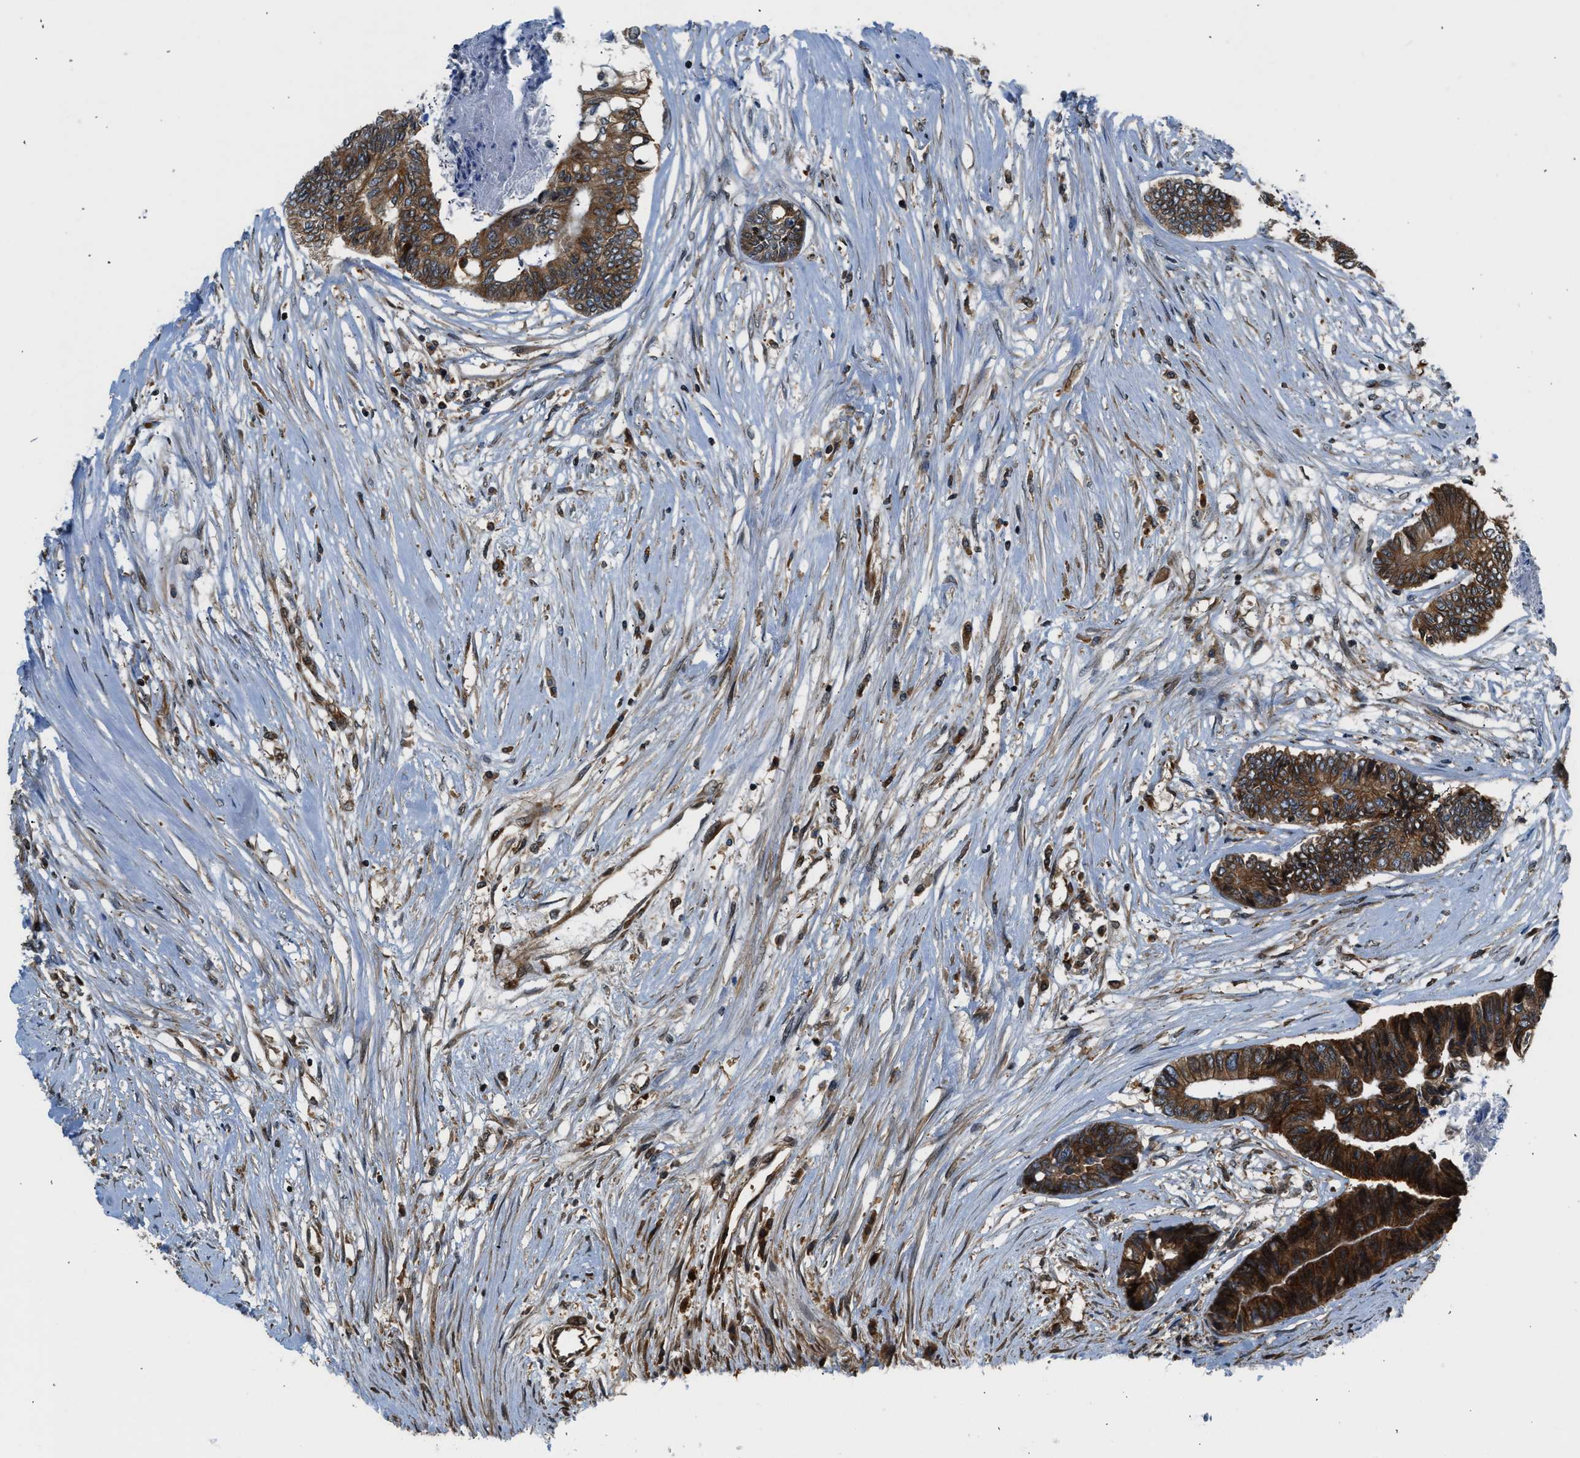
{"staining": {"intensity": "strong", "quantity": ">75%", "location": "cytoplasmic/membranous"}, "tissue": "colorectal cancer", "cell_type": "Tumor cells", "image_type": "cancer", "snomed": [{"axis": "morphology", "description": "Adenocarcinoma, NOS"}, {"axis": "topography", "description": "Rectum"}], "caption": "Protein staining of colorectal cancer tissue reveals strong cytoplasmic/membranous expression in about >75% of tumor cells.", "gene": "RETREG3", "patient": {"sex": "male", "age": 63}}